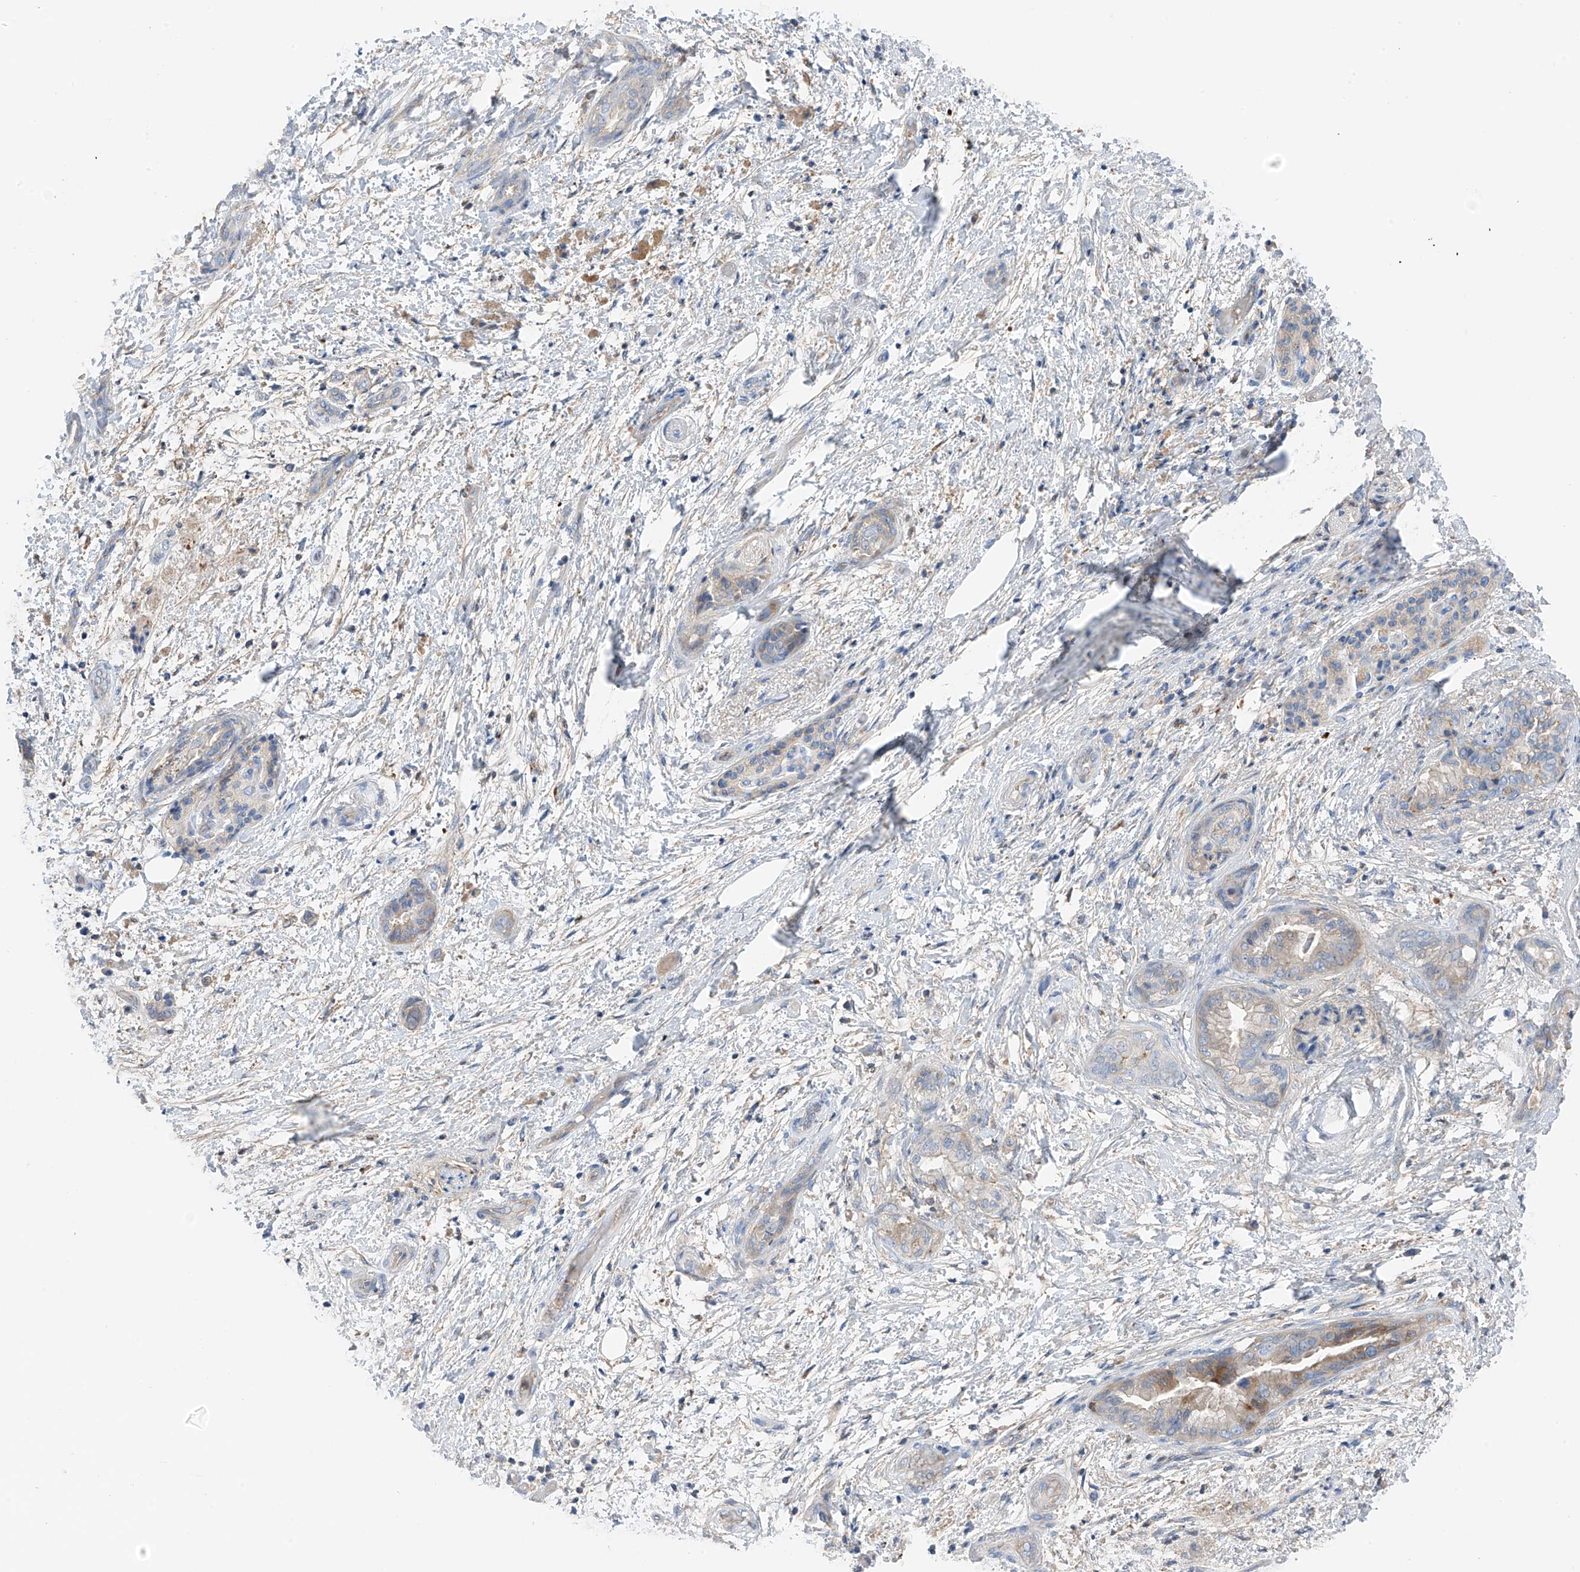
{"staining": {"intensity": "moderate", "quantity": "<25%", "location": "cytoplasmic/membranous"}, "tissue": "pancreatic cancer", "cell_type": "Tumor cells", "image_type": "cancer", "snomed": [{"axis": "morphology", "description": "Normal tissue, NOS"}, {"axis": "morphology", "description": "Adenocarcinoma, NOS"}, {"axis": "topography", "description": "Pancreas"}, {"axis": "topography", "description": "Peripheral nerve tissue"}], "caption": "Immunohistochemistry (IHC) image of neoplastic tissue: human pancreatic adenocarcinoma stained using immunohistochemistry (IHC) shows low levels of moderate protein expression localized specifically in the cytoplasmic/membranous of tumor cells, appearing as a cytoplasmic/membranous brown color.", "gene": "NALCN", "patient": {"sex": "female", "age": 63}}